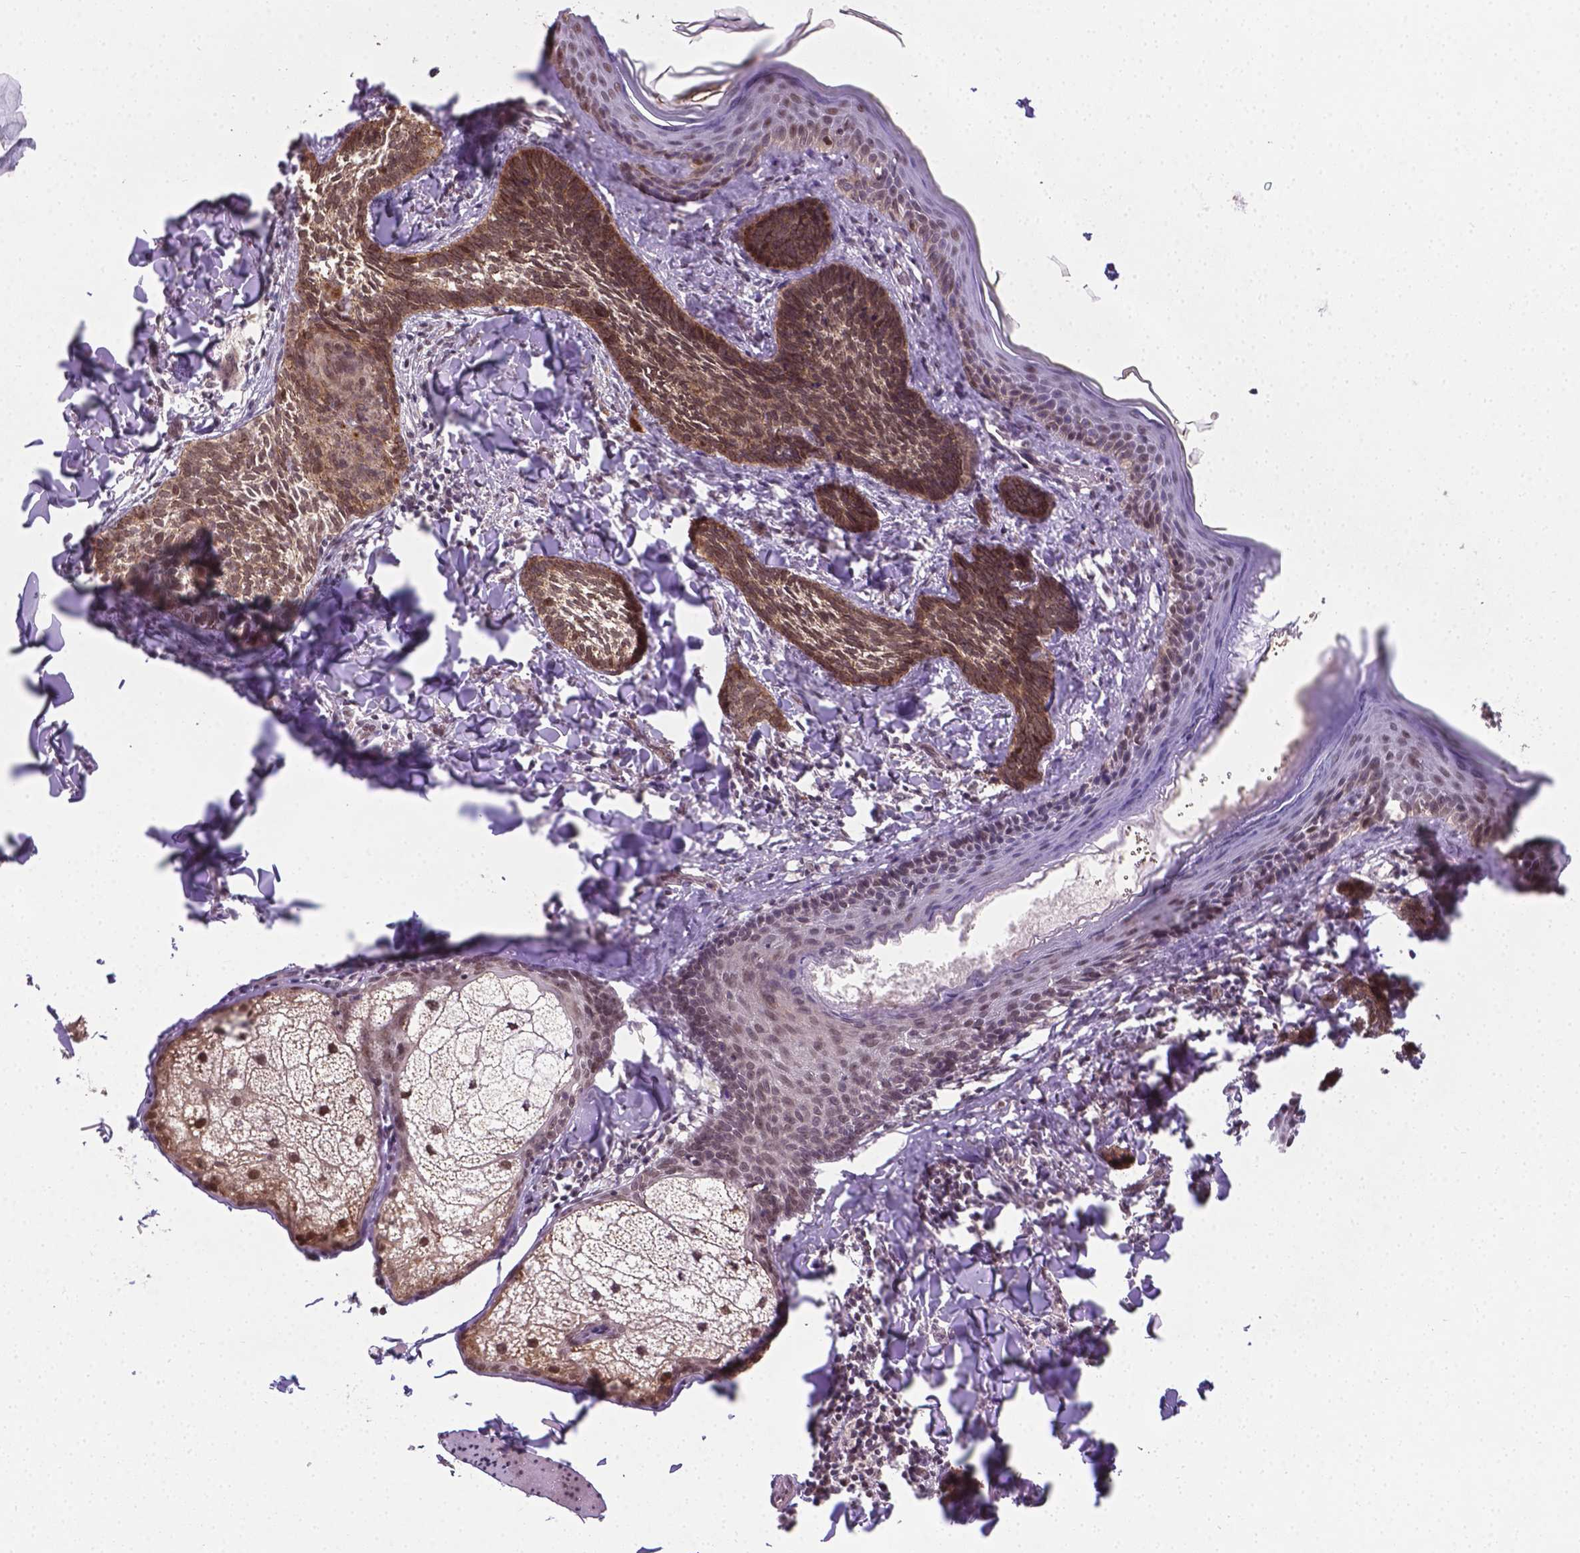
{"staining": {"intensity": "moderate", "quantity": ">75%", "location": "cytoplasmic/membranous,nuclear"}, "tissue": "skin cancer", "cell_type": "Tumor cells", "image_type": "cancer", "snomed": [{"axis": "morphology", "description": "Normal tissue, NOS"}, {"axis": "morphology", "description": "Basal cell carcinoma"}, {"axis": "topography", "description": "Skin"}], "caption": "Immunohistochemical staining of skin cancer demonstrates medium levels of moderate cytoplasmic/membranous and nuclear staining in about >75% of tumor cells. (DAB (3,3'-diaminobenzidine) IHC, brown staining for protein, blue staining for nuclei).", "gene": "ANKRD54", "patient": {"sex": "male", "age": 46}}